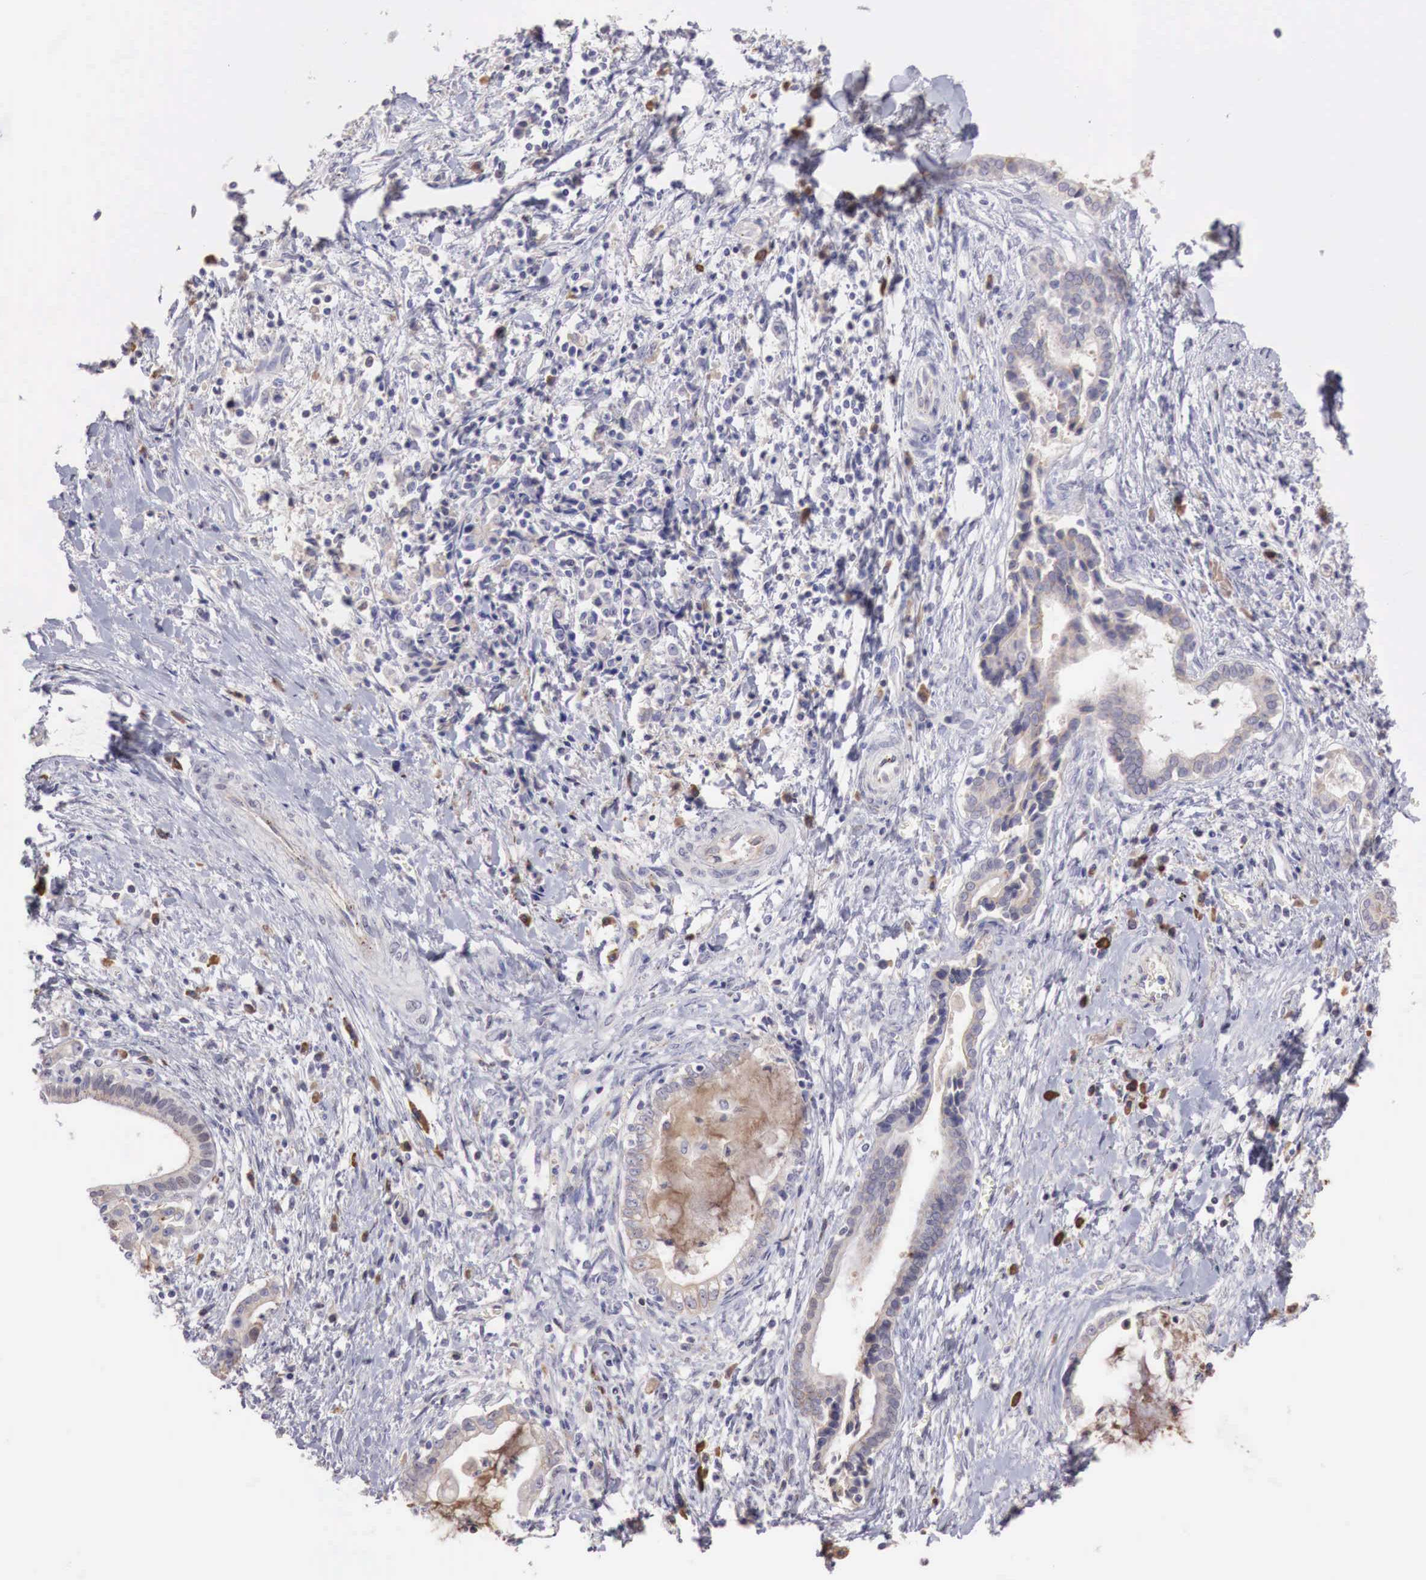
{"staining": {"intensity": "weak", "quantity": "<25%", "location": "cytoplasmic/membranous"}, "tissue": "liver cancer", "cell_type": "Tumor cells", "image_type": "cancer", "snomed": [{"axis": "morphology", "description": "Cholangiocarcinoma"}, {"axis": "topography", "description": "Liver"}], "caption": "Immunohistochemistry (IHC) histopathology image of cholangiocarcinoma (liver) stained for a protein (brown), which reveals no staining in tumor cells.", "gene": "XPNPEP2", "patient": {"sex": "male", "age": 57}}